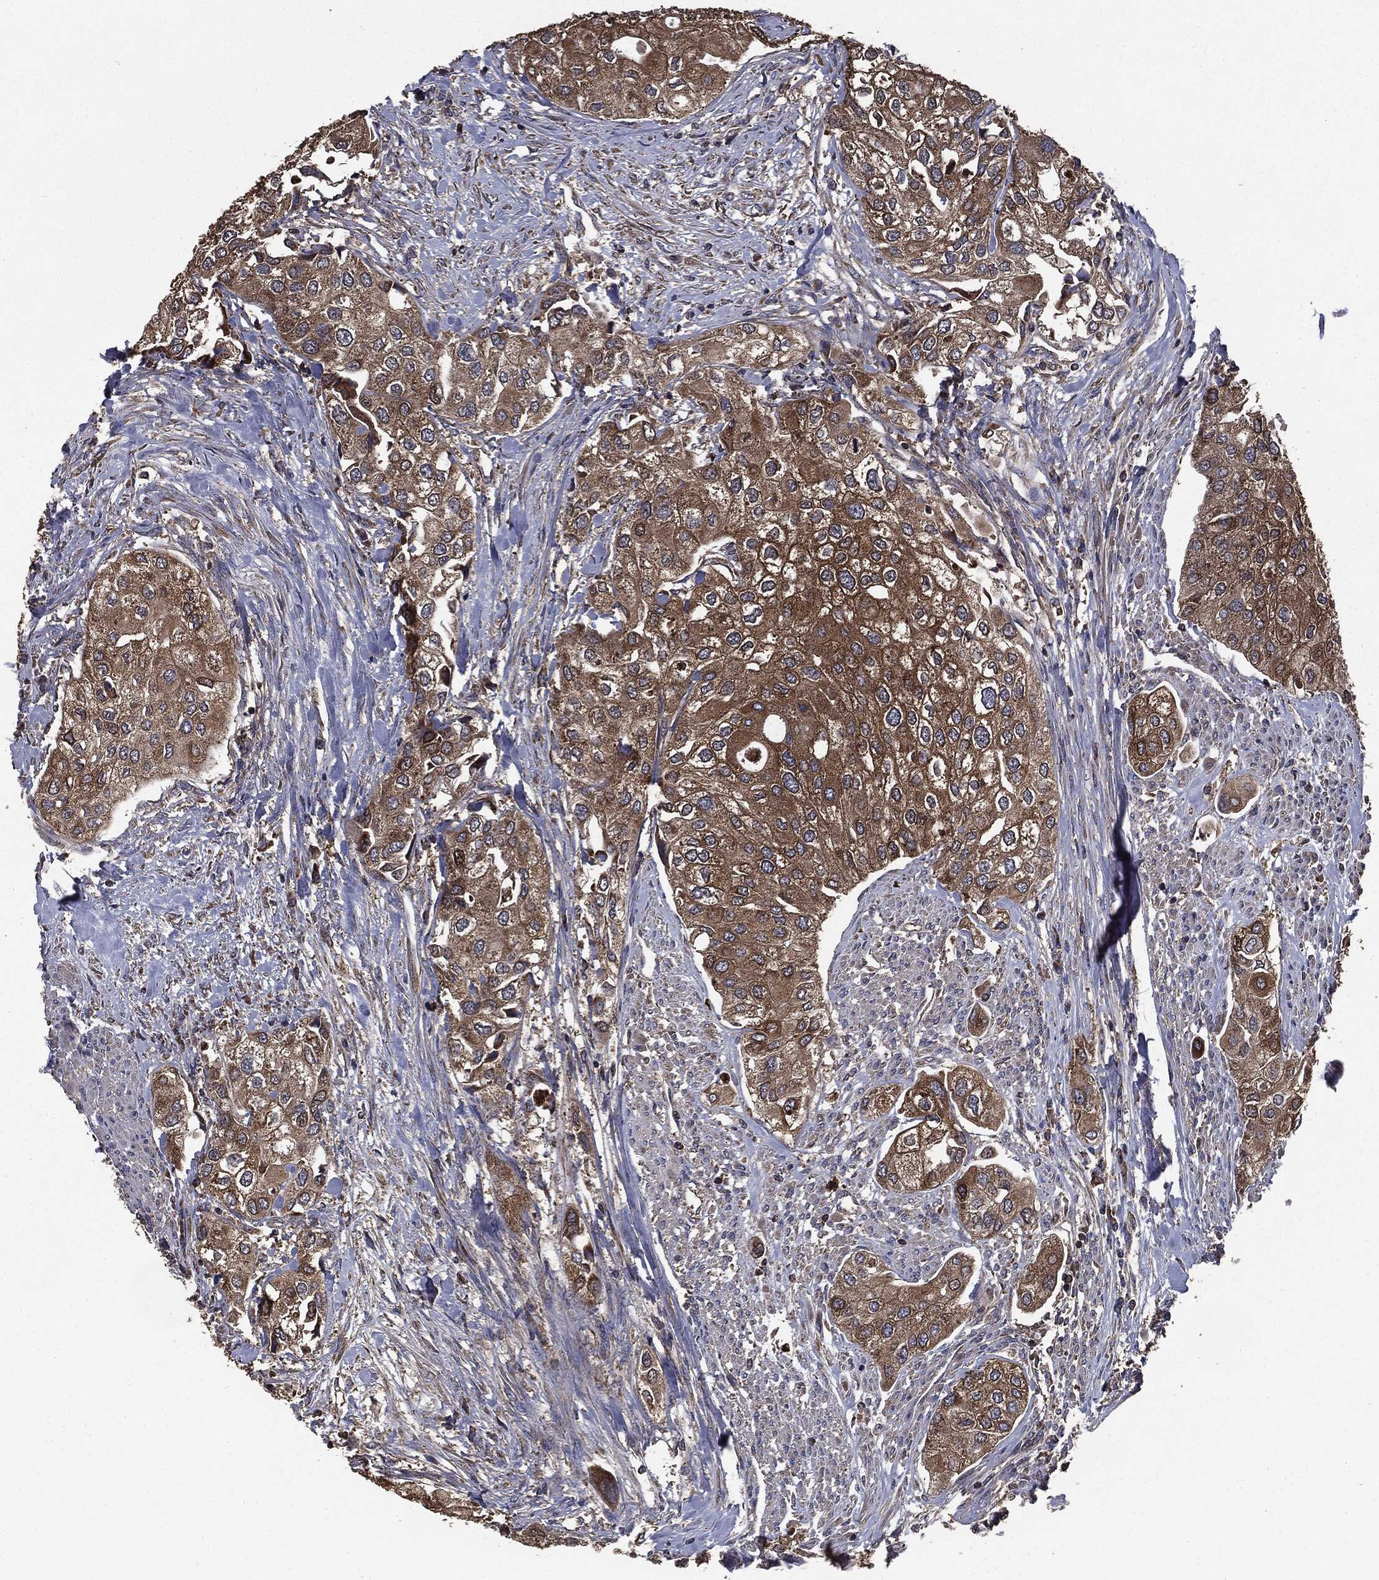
{"staining": {"intensity": "moderate", "quantity": ">75%", "location": "cytoplasmic/membranous"}, "tissue": "urothelial cancer", "cell_type": "Tumor cells", "image_type": "cancer", "snomed": [{"axis": "morphology", "description": "Urothelial carcinoma, High grade"}, {"axis": "topography", "description": "Urinary bladder"}], "caption": "Immunohistochemistry photomicrograph of neoplastic tissue: high-grade urothelial carcinoma stained using immunohistochemistry demonstrates medium levels of moderate protein expression localized specifically in the cytoplasmic/membranous of tumor cells, appearing as a cytoplasmic/membranous brown color.", "gene": "MAPK6", "patient": {"sex": "male", "age": 64}}